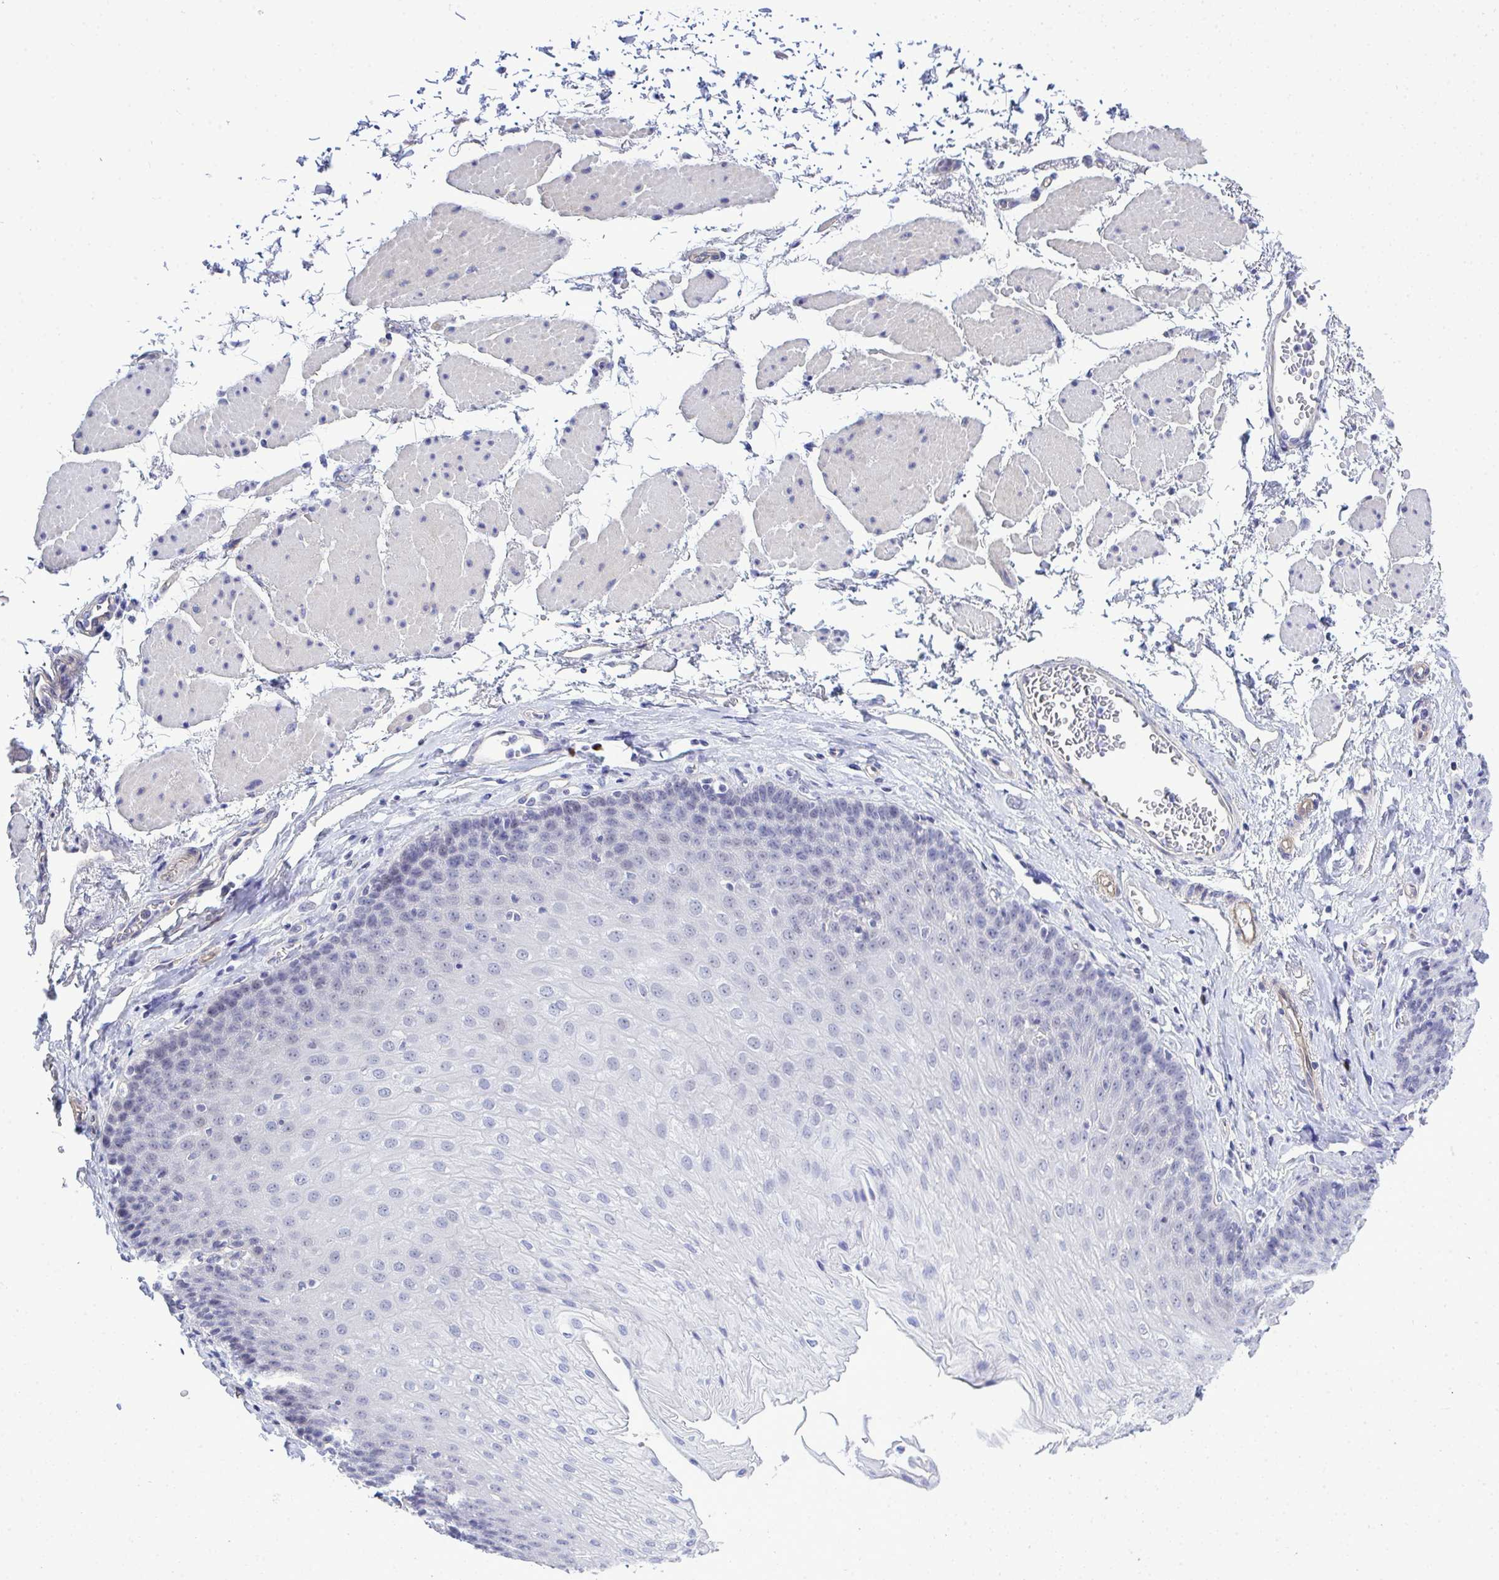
{"staining": {"intensity": "negative", "quantity": "none", "location": "none"}, "tissue": "esophagus", "cell_type": "Squamous epithelial cells", "image_type": "normal", "snomed": [{"axis": "morphology", "description": "Normal tissue, NOS"}, {"axis": "topography", "description": "Esophagus"}], "caption": "This is a micrograph of immunohistochemistry staining of benign esophagus, which shows no expression in squamous epithelial cells.", "gene": "SLC25A51", "patient": {"sex": "female", "age": 81}}